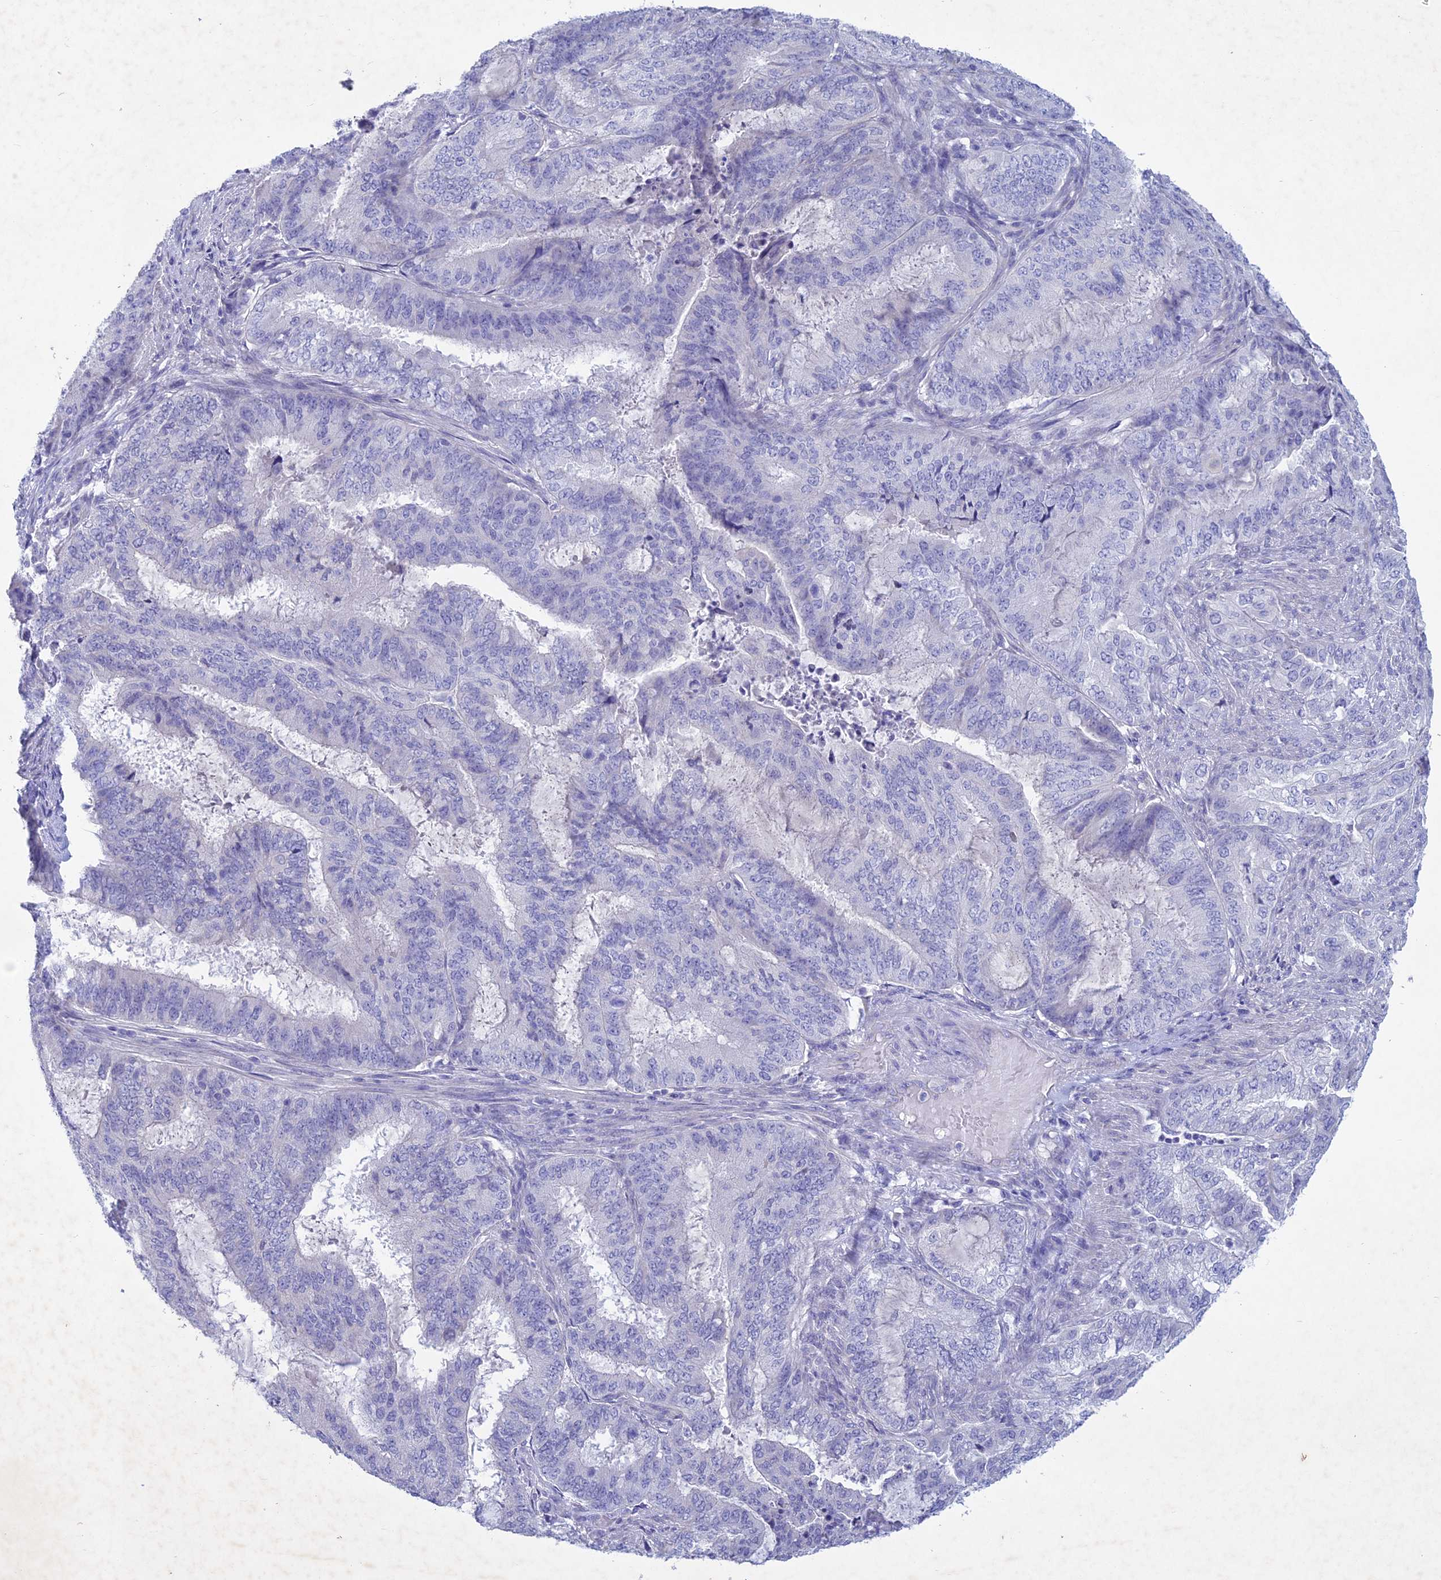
{"staining": {"intensity": "negative", "quantity": "none", "location": "none"}, "tissue": "endometrial cancer", "cell_type": "Tumor cells", "image_type": "cancer", "snomed": [{"axis": "morphology", "description": "Adenocarcinoma, NOS"}, {"axis": "topography", "description": "Endometrium"}], "caption": "Immunohistochemistry of human adenocarcinoma (endometrial) demonstrates no staining in tumor cells. (Immunohistochemistry, brightfield microscopy, high magnification).", "gene": "BTBD19", "patient": {"sex": "female", "age": 51}}